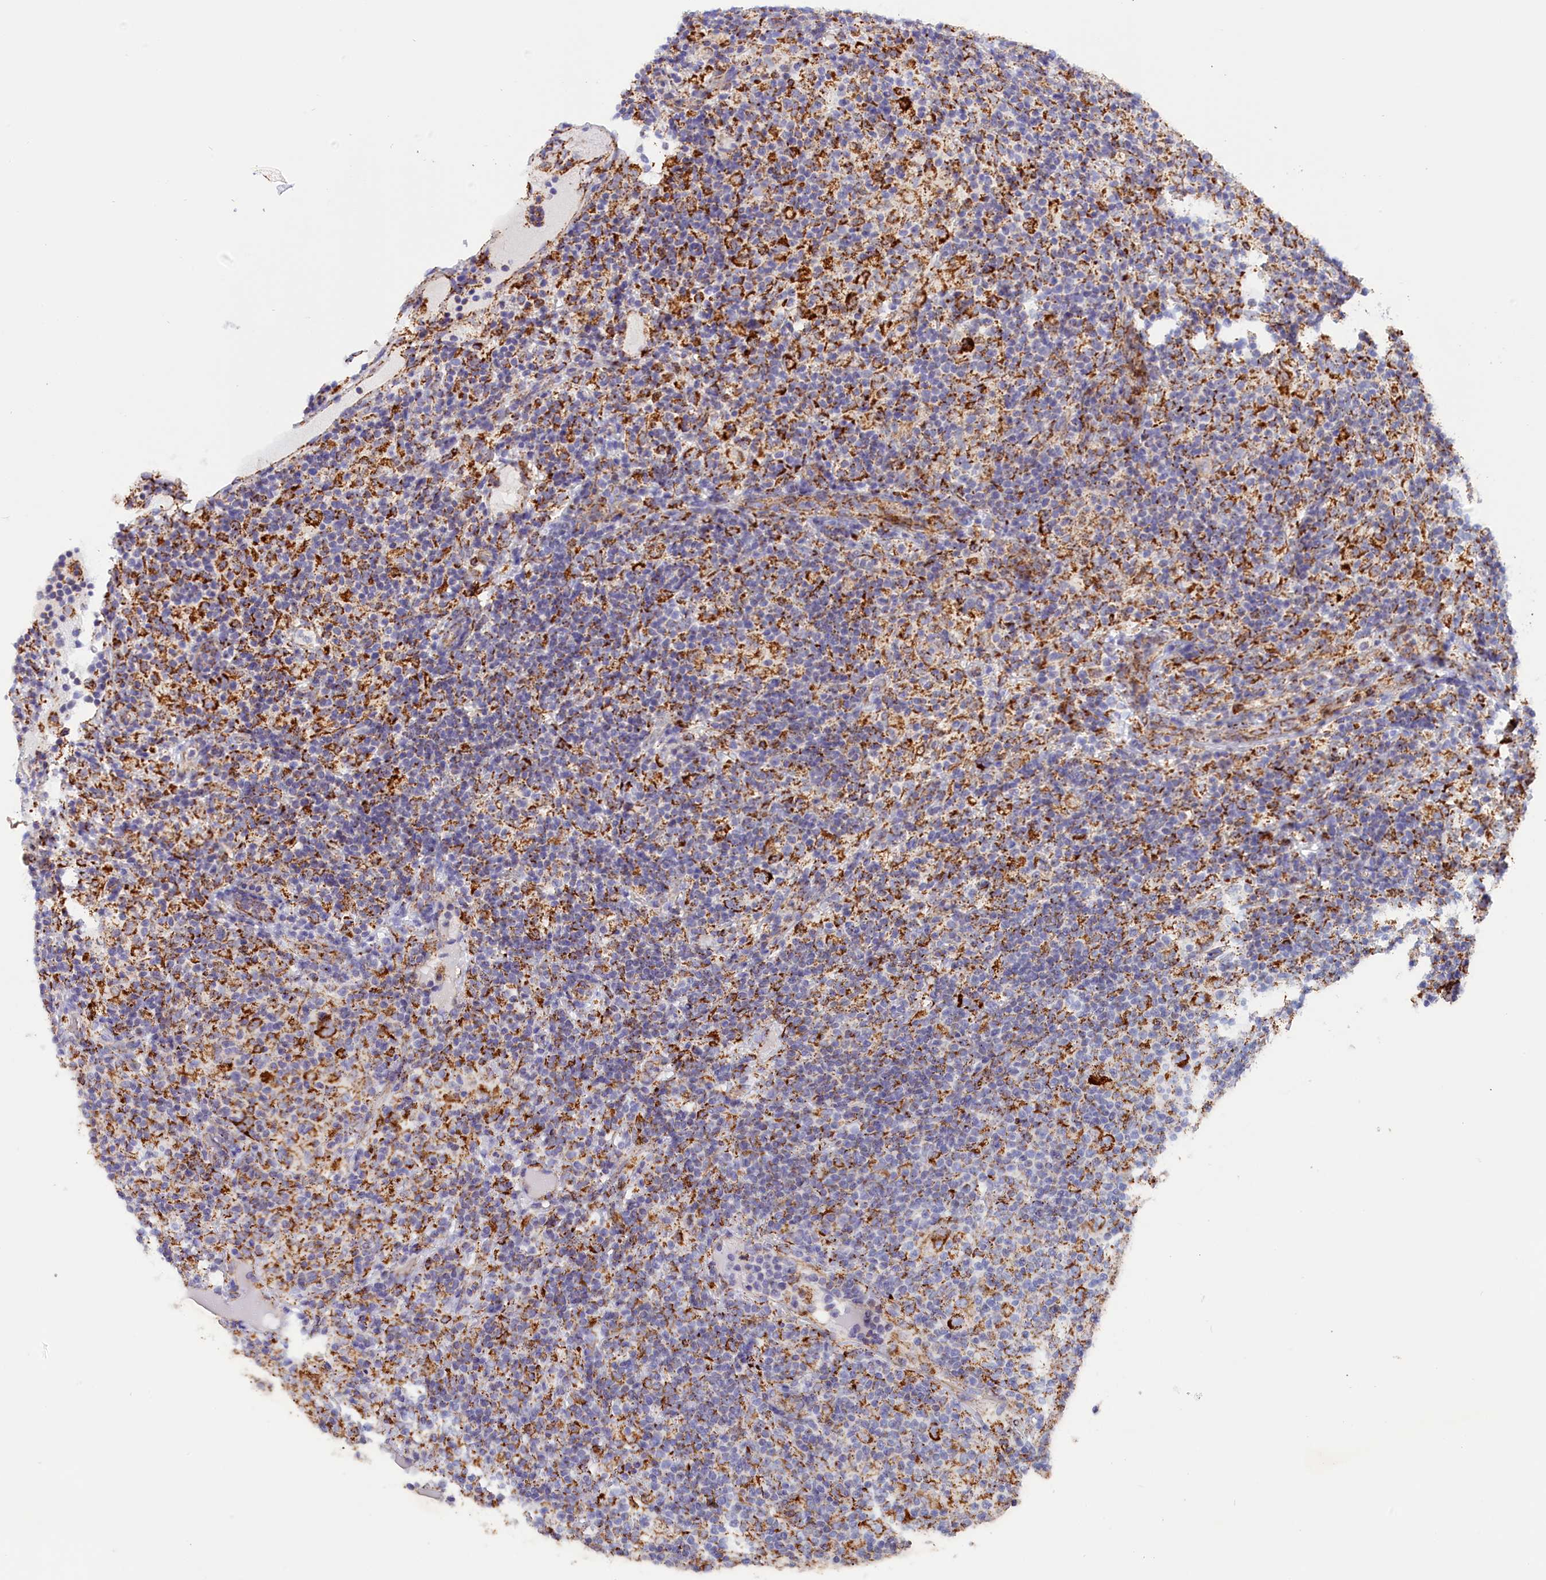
{"staining": {"intensity": "strong", "quantity": ">75%", "location": "cytoplasmic/membranous"}, "tissue": "lymphoma", "cell_type": "Tumor cells", "image_type": "cancer", "snomed": [{"axis": "morphology", "description": "Hodgkin's disease, NOS"}, {"axis": "topography", "description": "Lymph node"}], "caption": "A histopathology image of human Hodgkin's disease stained for a protein reveals strong cytoplasmic/membranous brown staining in tumor cells.", "gene": "AKTIP", "patient": {"sex": "male", "age": 70}}